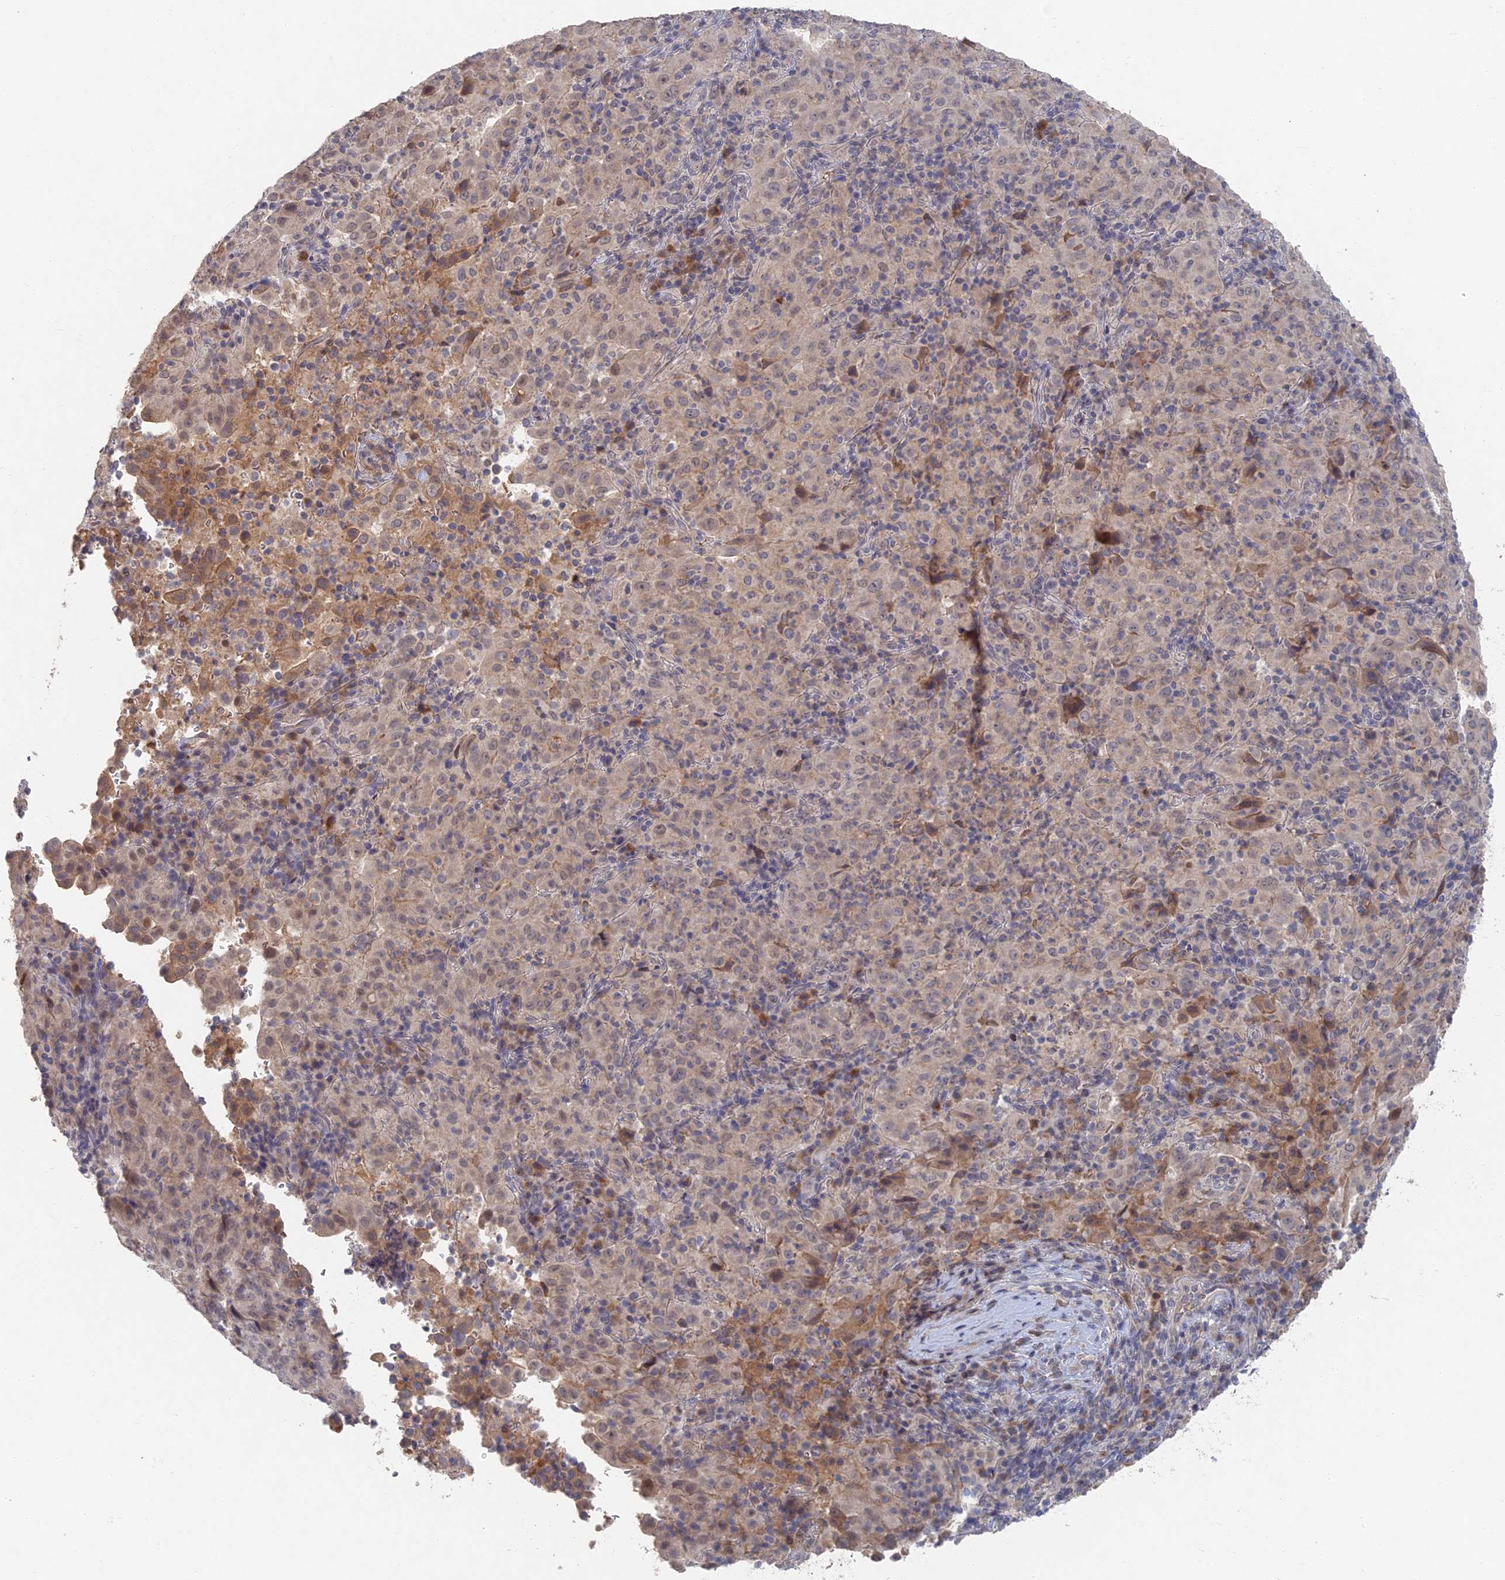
{"staining": {"intensity": "weak", "quantity": "<25%", "location": "cytoplasmic/membranous"}, "tissue": "pancreatic cancer", "cell_type": "Tumor cells", "image_type": "cancer", "snomed": [{"axis": "morphology", "description": "Adenocarcinoma, NOS"}, {"axis": "topography", "description": "Pancreas"}], "caption": "DAB (3,3'-diaminobenzidine) immunohistochemical staining of pancreatic adenocarcinoma displays no significant expression in tumor cells. (IHC, brightfield microscopy, high magnification).", "gene": "GNA15", "patient": {"sex": "male", "age": 63}}